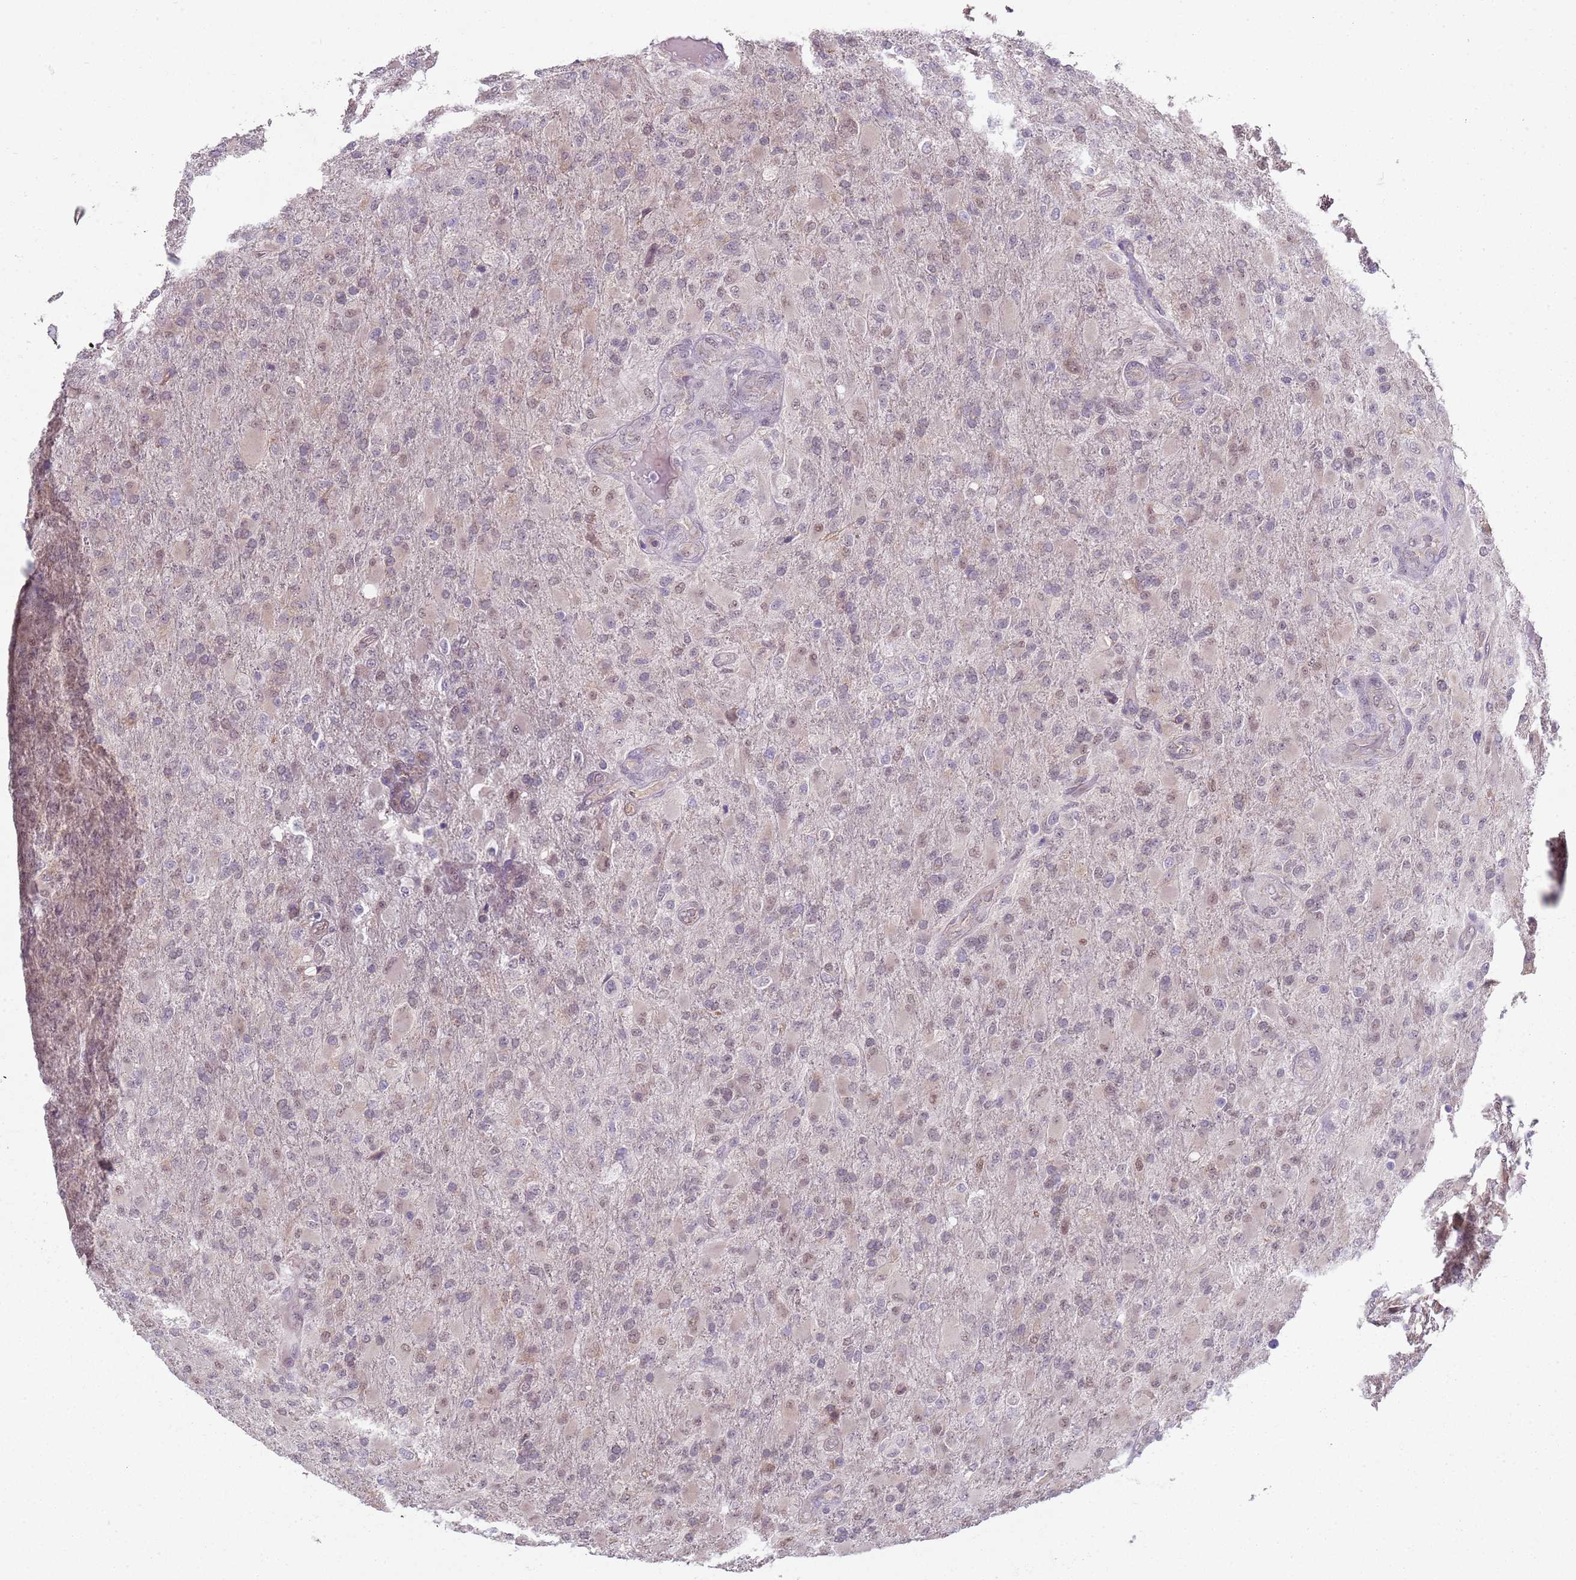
{"staining": {"intensity": "moderate", "quantity": "25%-75%", "location": "nuclear"}, "tissue": "glioma", "cell_type": "Tumor cells", "image_type": "cancer", "snomed": [{"axis": "morphology", "description": "Glioma, malignant, Low grade"}, {"axis": "topography", "description": "Brain"}], "caption": "A histopathology image showing moderate nuclear expression in about 25%-75% of tumor cells in malignant low-grade glioma, as visualized by brown immunohistochemical staining.", "gene": "SMARCAL1", "patient": {"sex": "male", "age": 65}}